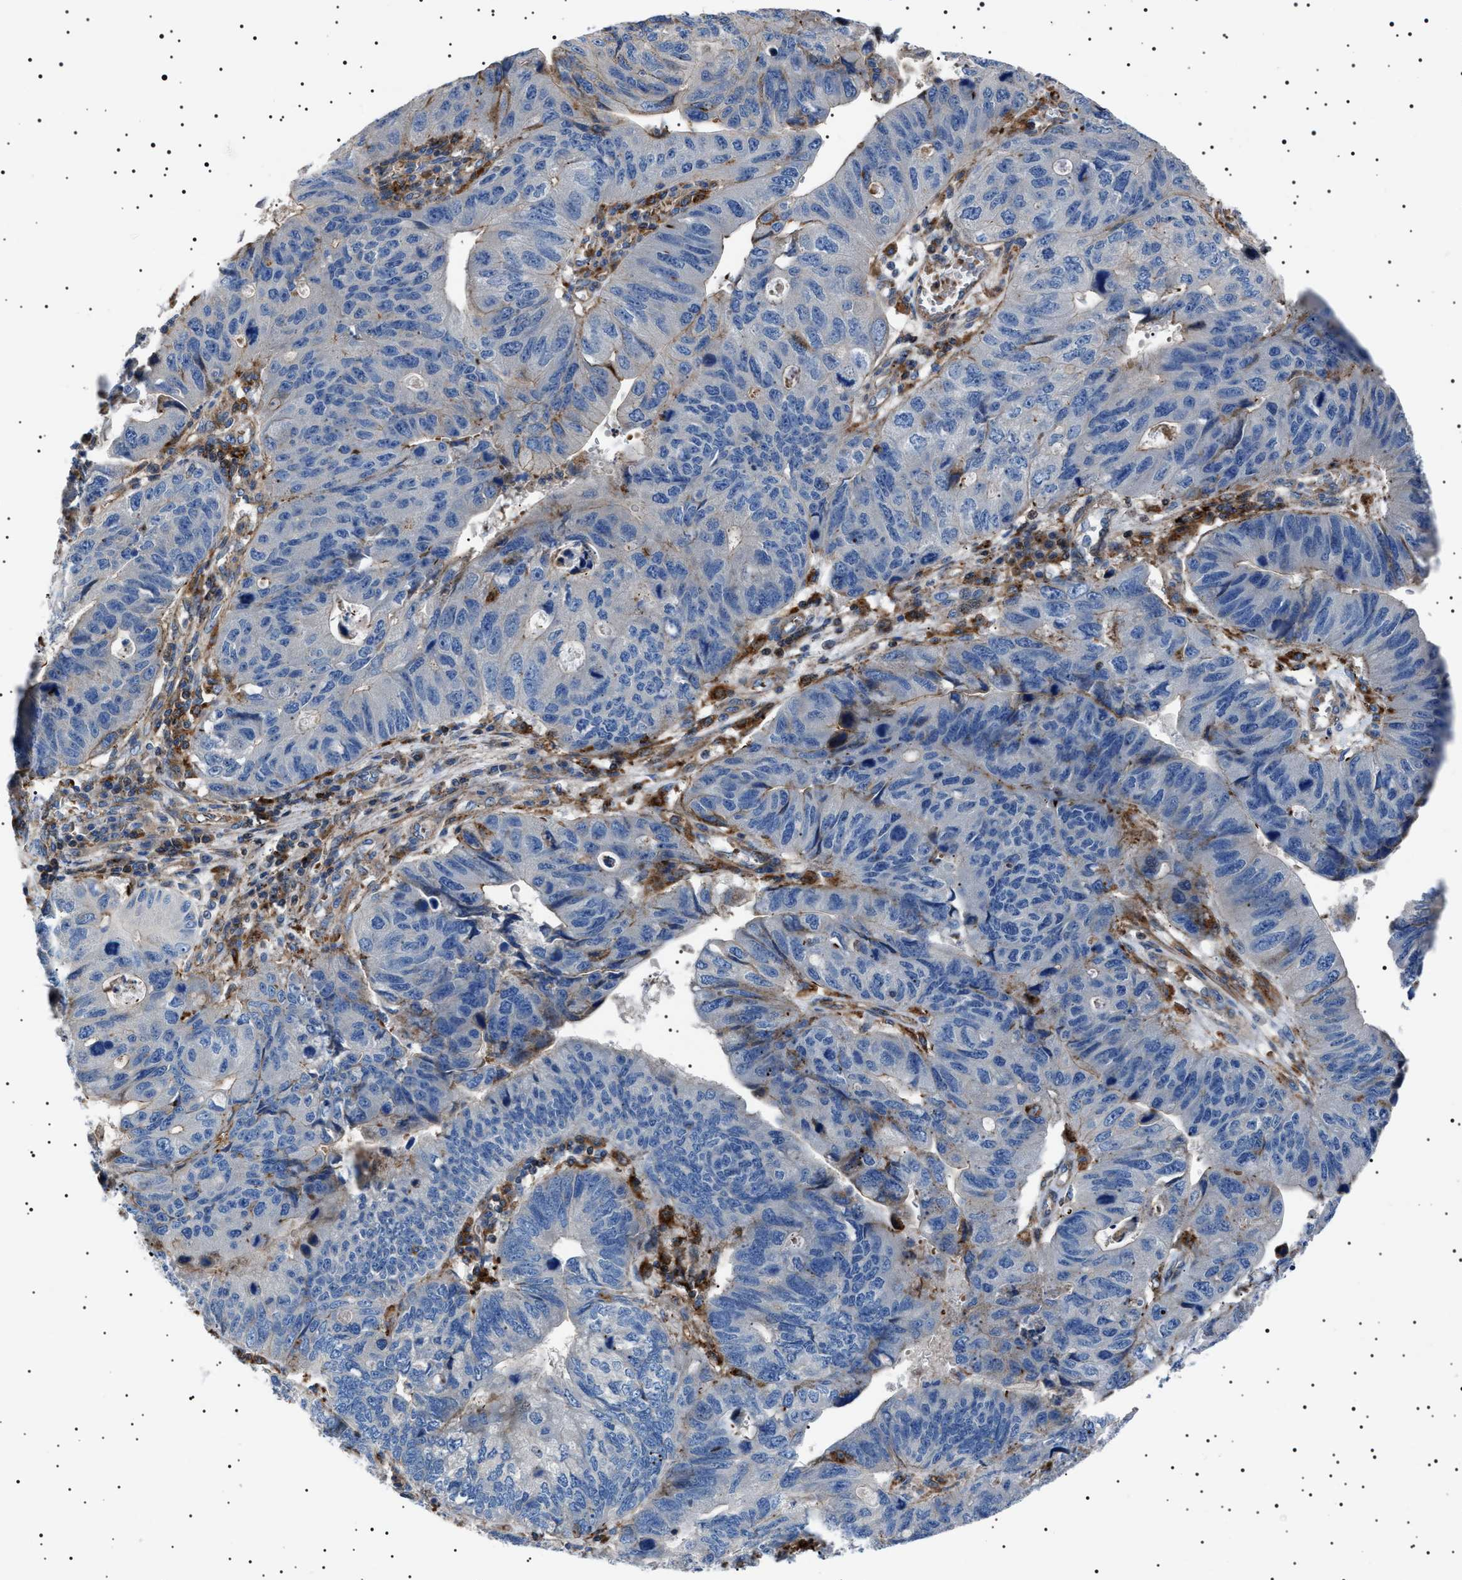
{"staining": {"intensity": "negative", "quantity": "none", "location": "none"}, "tissue": "stomach cancer", "cell_type": "Tumor cells", "image_type": "cancer", "snomed": [{"axis": "morphology", "description": "Adenocarcinoma, NOS"}, {"axis": "topography", "description": "Stomach"}], "caption": "There is no significant positivity in tumor cells of adenocarcinoma (stomach).", "gene": "NEU1", "patient": {"sex": "male", "age": 59}}